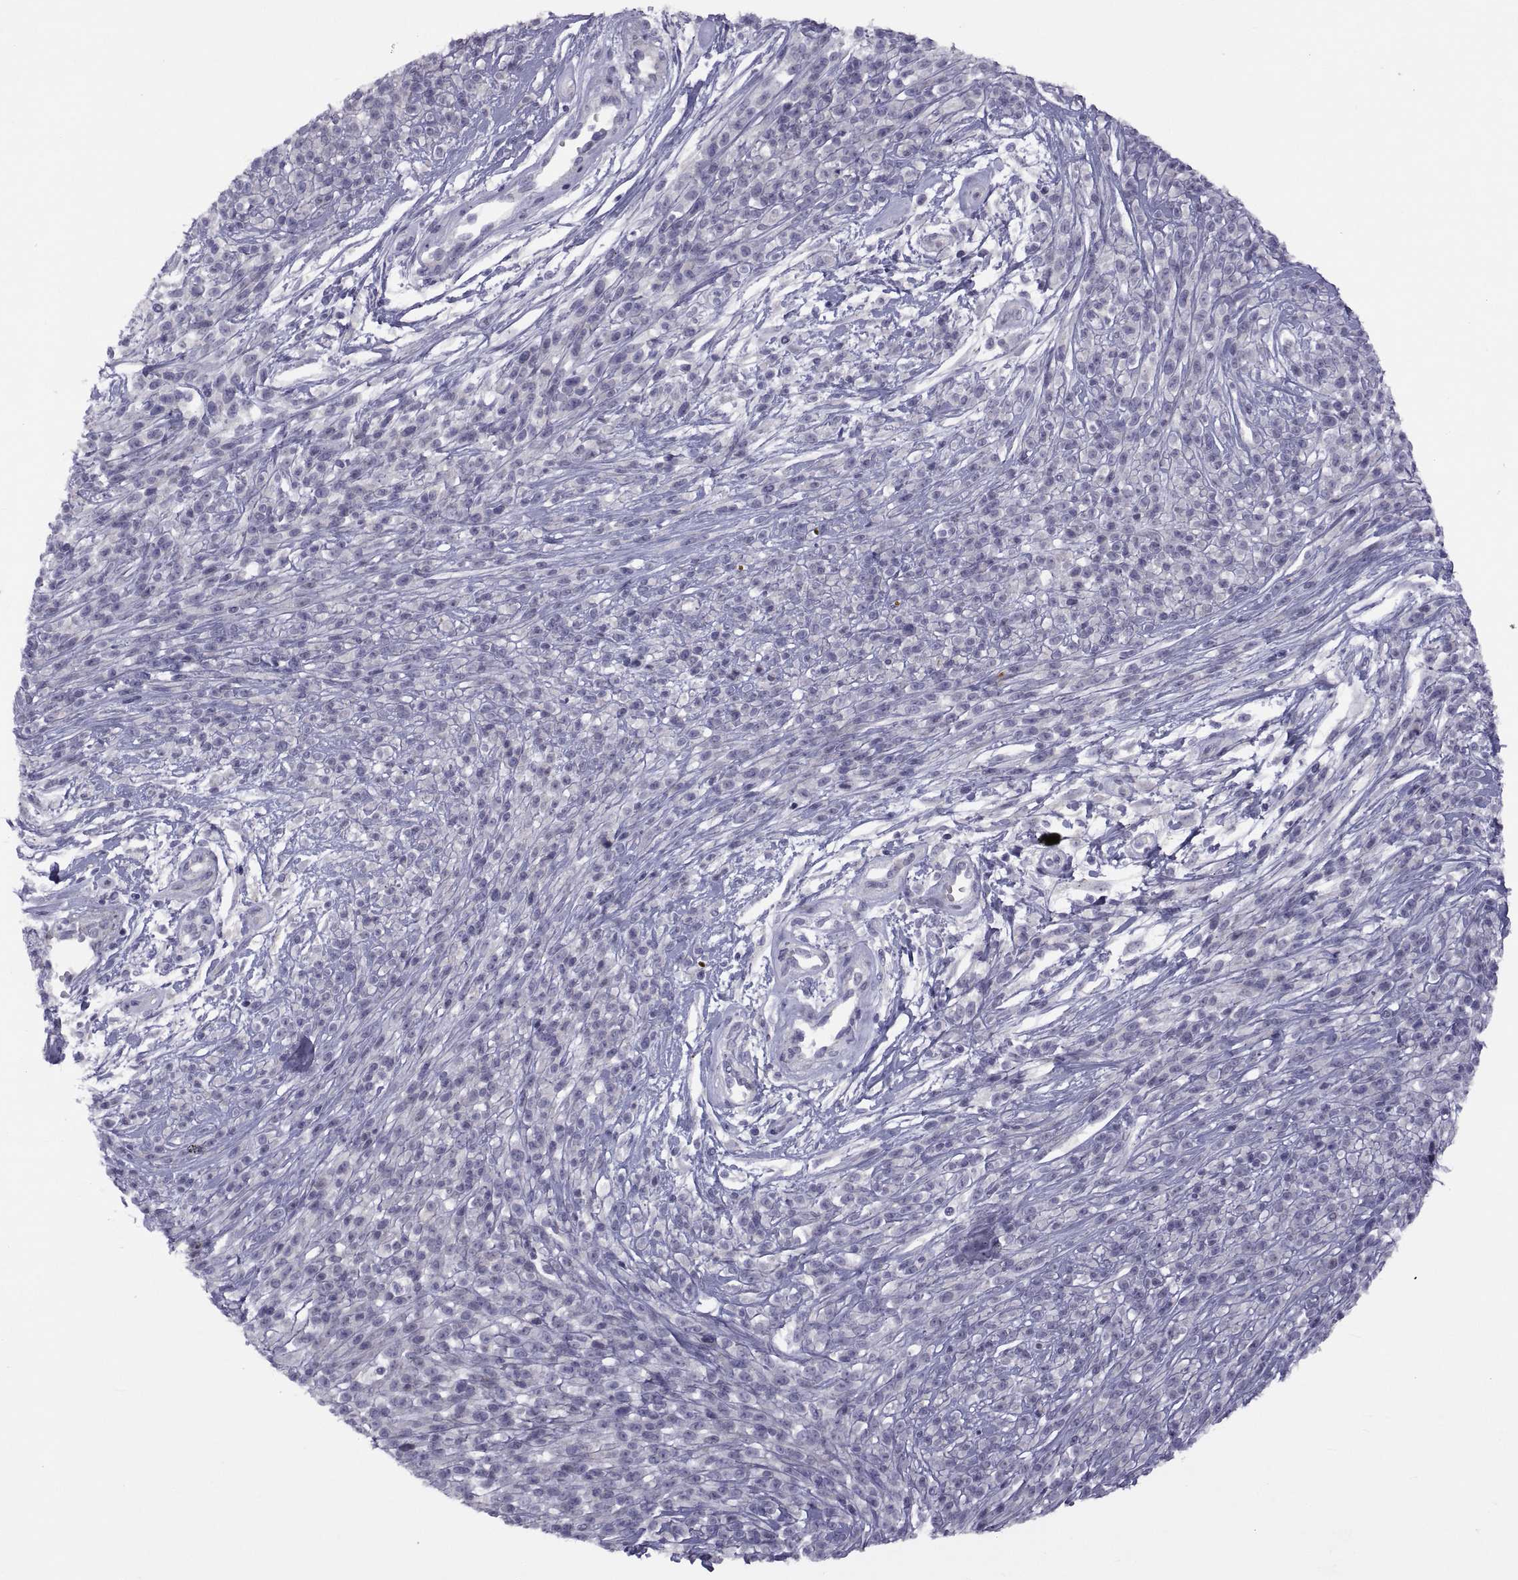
{"staining": {"intensity": "negative", "quantity": "none", "location": "none"}, "tissue": "melanoma", "cell_type": "Tumor cells", "image_type": "cancer", "snomed": [{"axis": "morphology", "description": "Malignant melanoma, NOS"}, {"axis": "topography", "description": "Skin"}, {"axis": "topography", "description": "Skin of trunk"}], "caption": "A high-resolution photomicrograph shows immunohistochemistry (IHC) staining of malignant melanoma, which reveals no significant expression in tumor cells.", "gene": "TMEM158", "patient": {"sex": "male", "age": 74}}